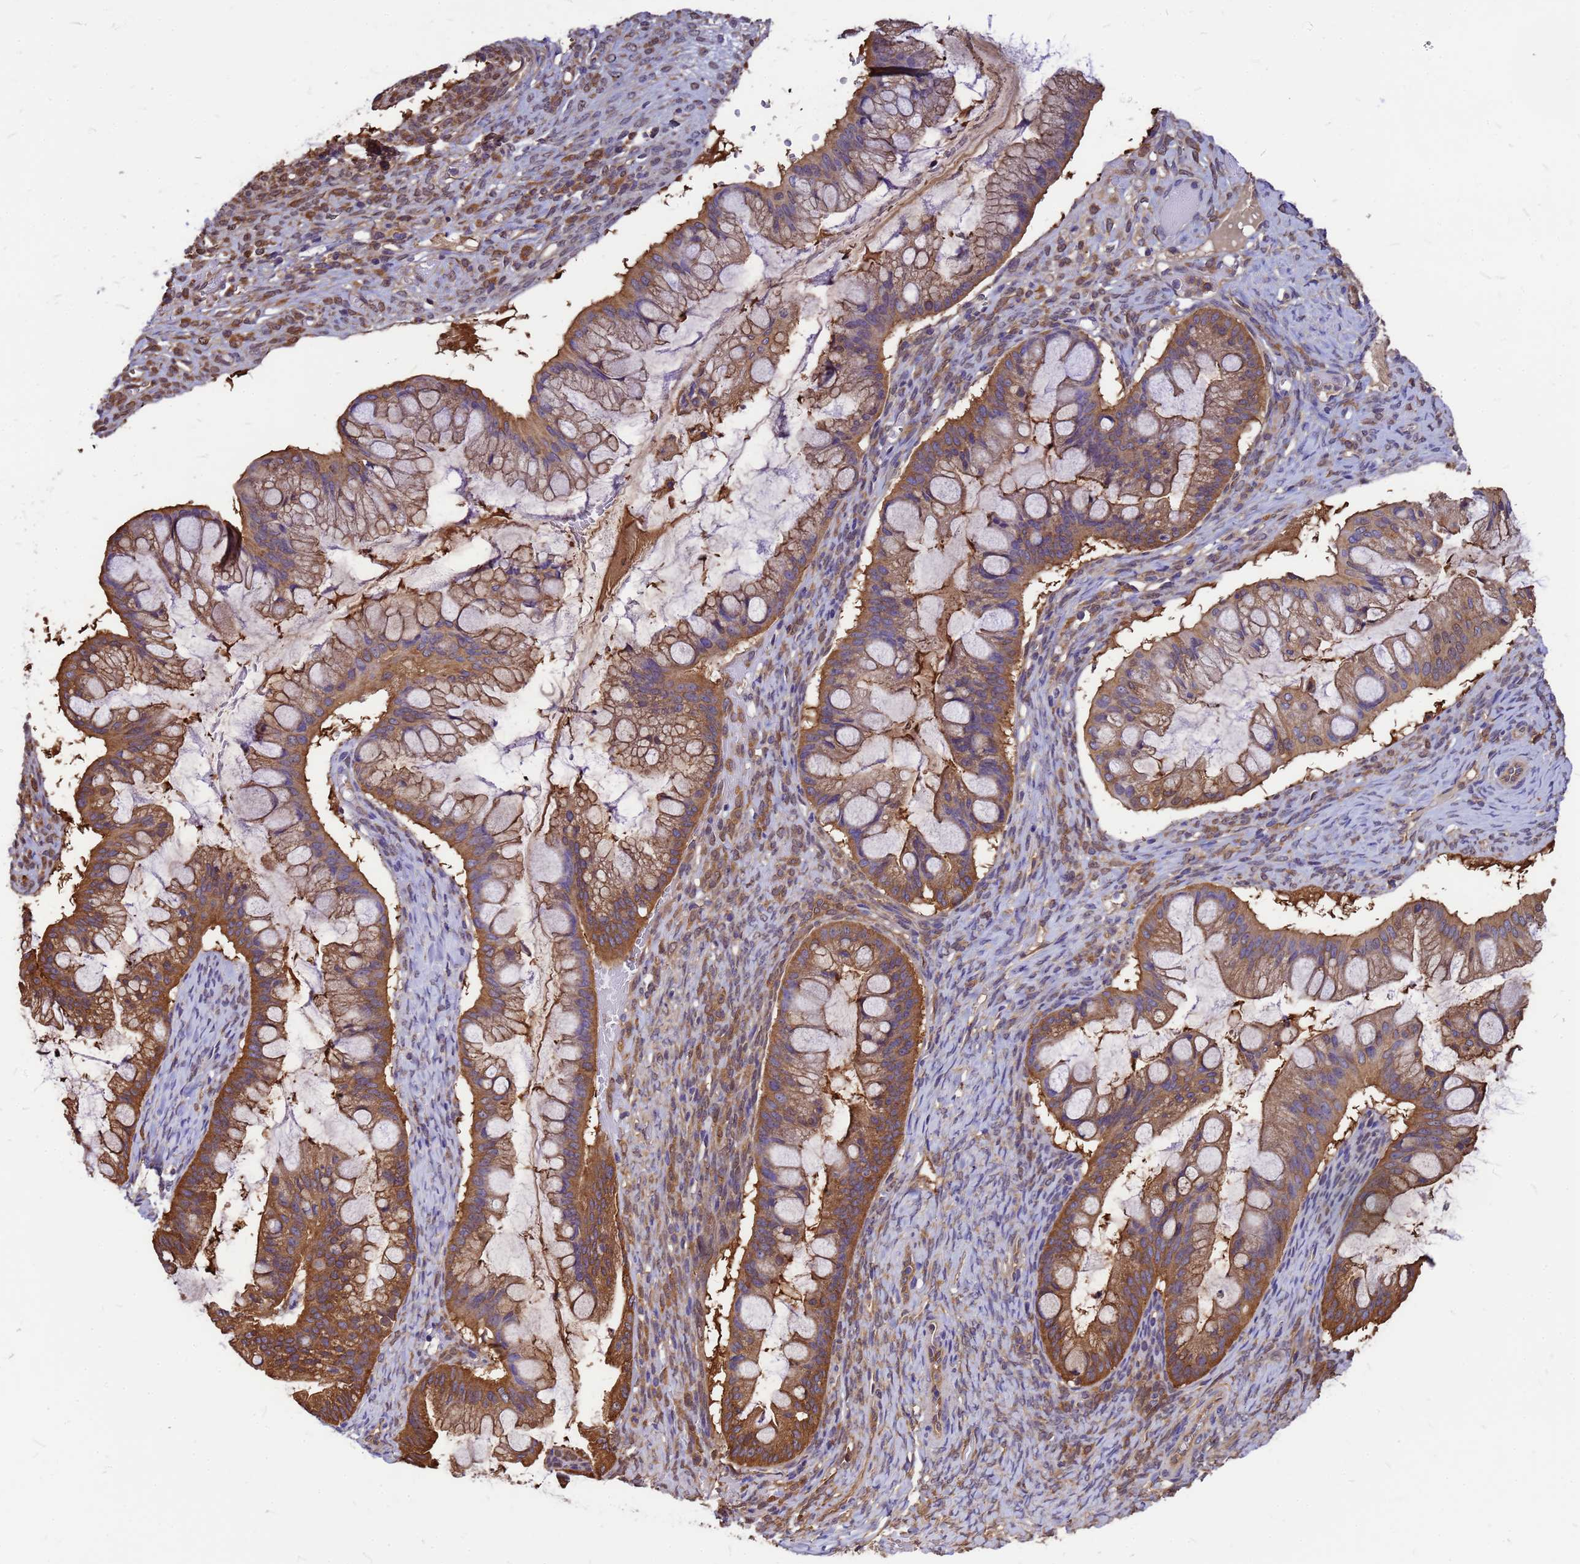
{"staining": {"intensity": "moderate", "quantity": ">75%", "location": "cytoplasmic/membranous"}, "tissue": "ovarian cancer", "cell_type": "Tumor cells", "image_type": "cancer", "snomed": [{"axis": "morphology", "description": "Cystadenocarcinoma, mucinous, NOS"}, {"axis": "topography", "description": "Ovary"}], "caption": "Protein expression analysis of human mucinous cystadenocarcinoma (ovarian) reveals moderate cytoplasmic/membranous staining in about >75% of tumor cells.", "gene": "GID4", "patient": {"sex": "female", "age": 73}}